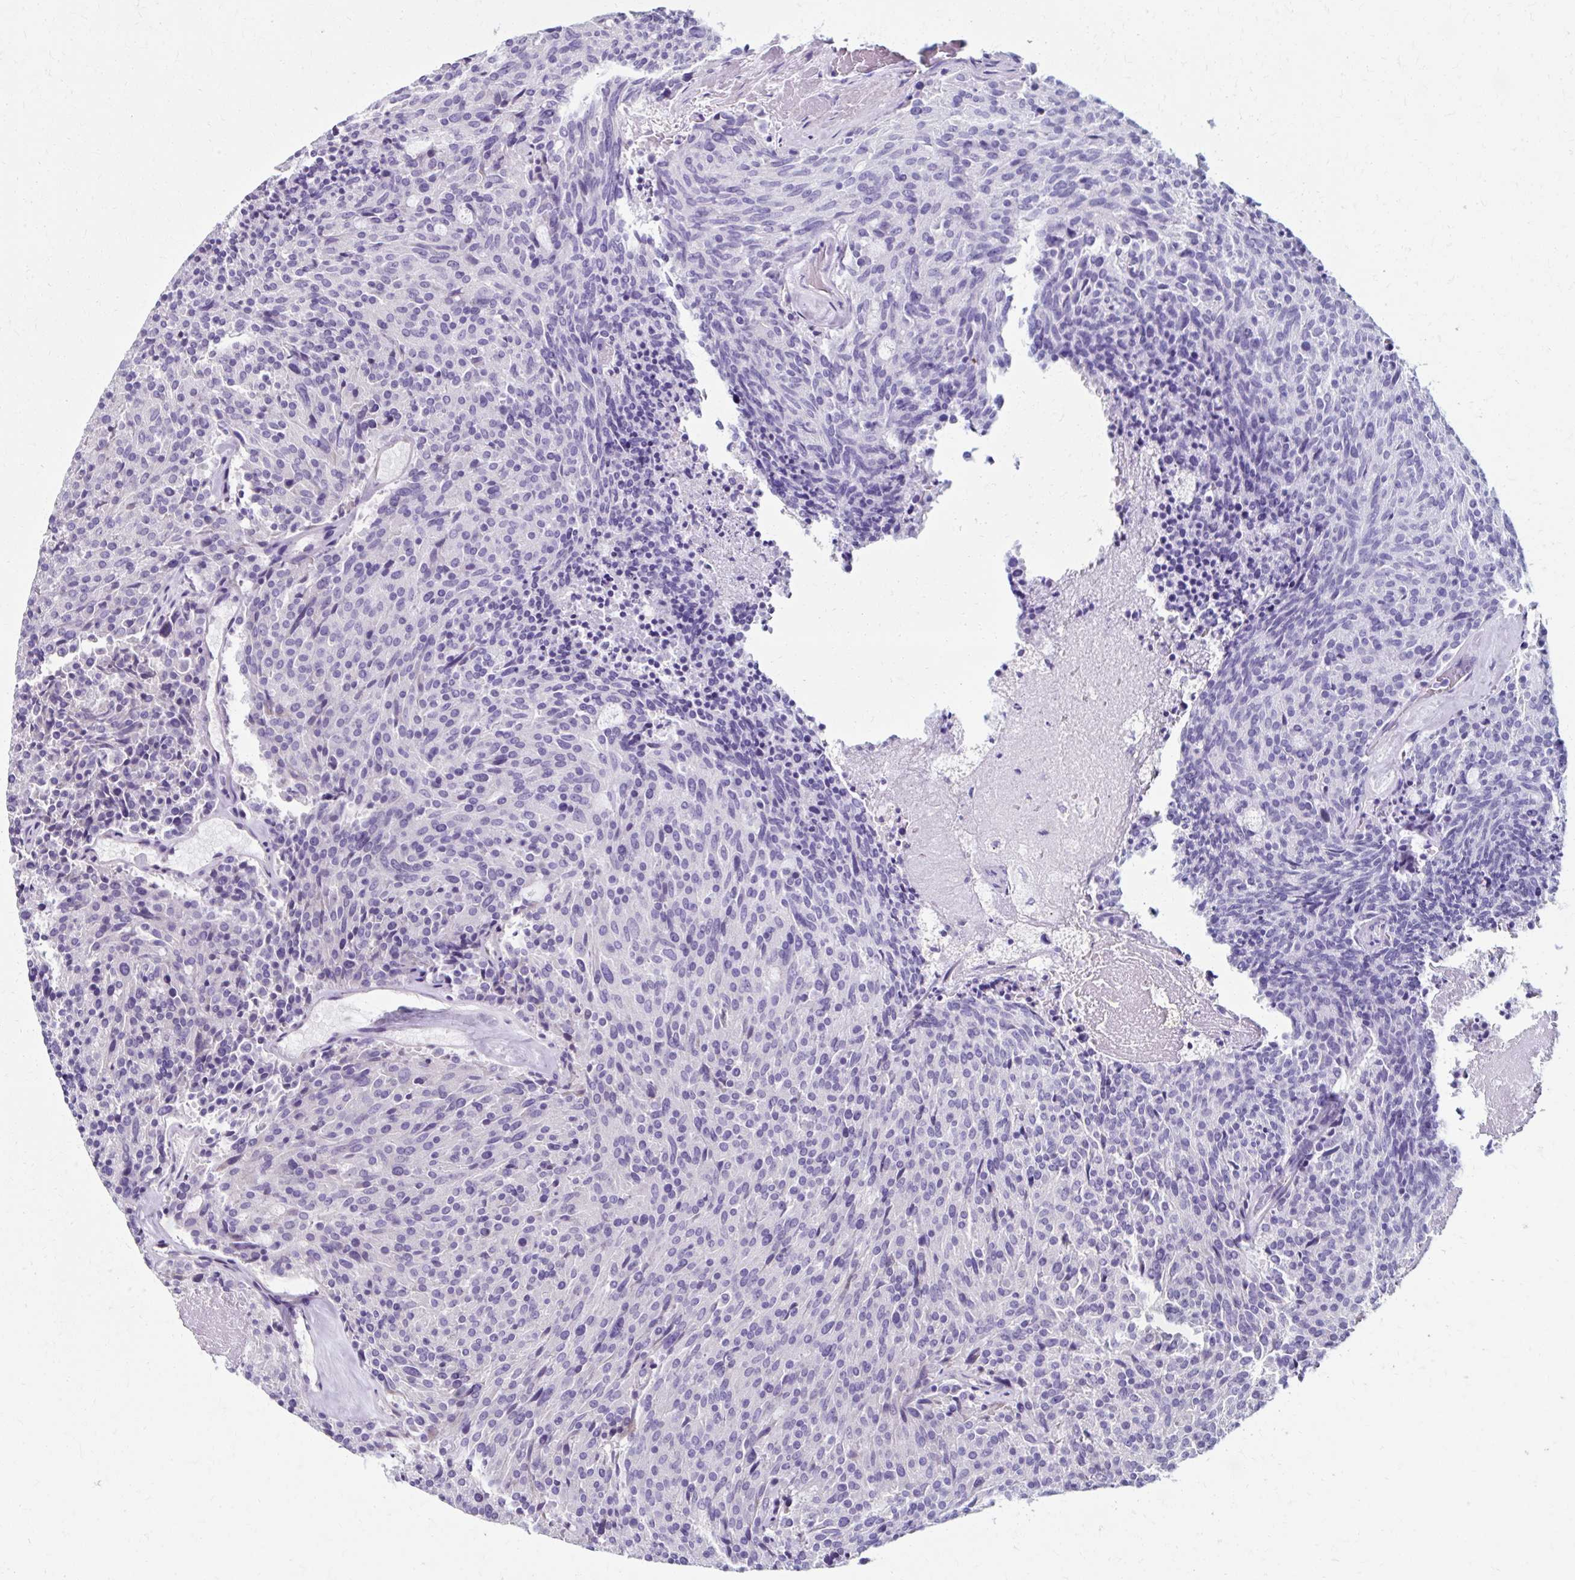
{"staining": {"intensity": "negative", "quantity": "none", "location": "none"}, "tissue": "carcinoid", "cell_type": "Tumor cells", "image_type": "cancer", "snomed": [{"axis": "morphology", "description": "Carcinoid, malignant, NOS"}, {"axis": "topography", "description": "Pancreas"}], "caption": "Immunohistochemical staining of human carcinoid exhibits no significant staining in tumor cells.", "gene": "ZNF555", "patient": {"sex": "female", "age": 54}}